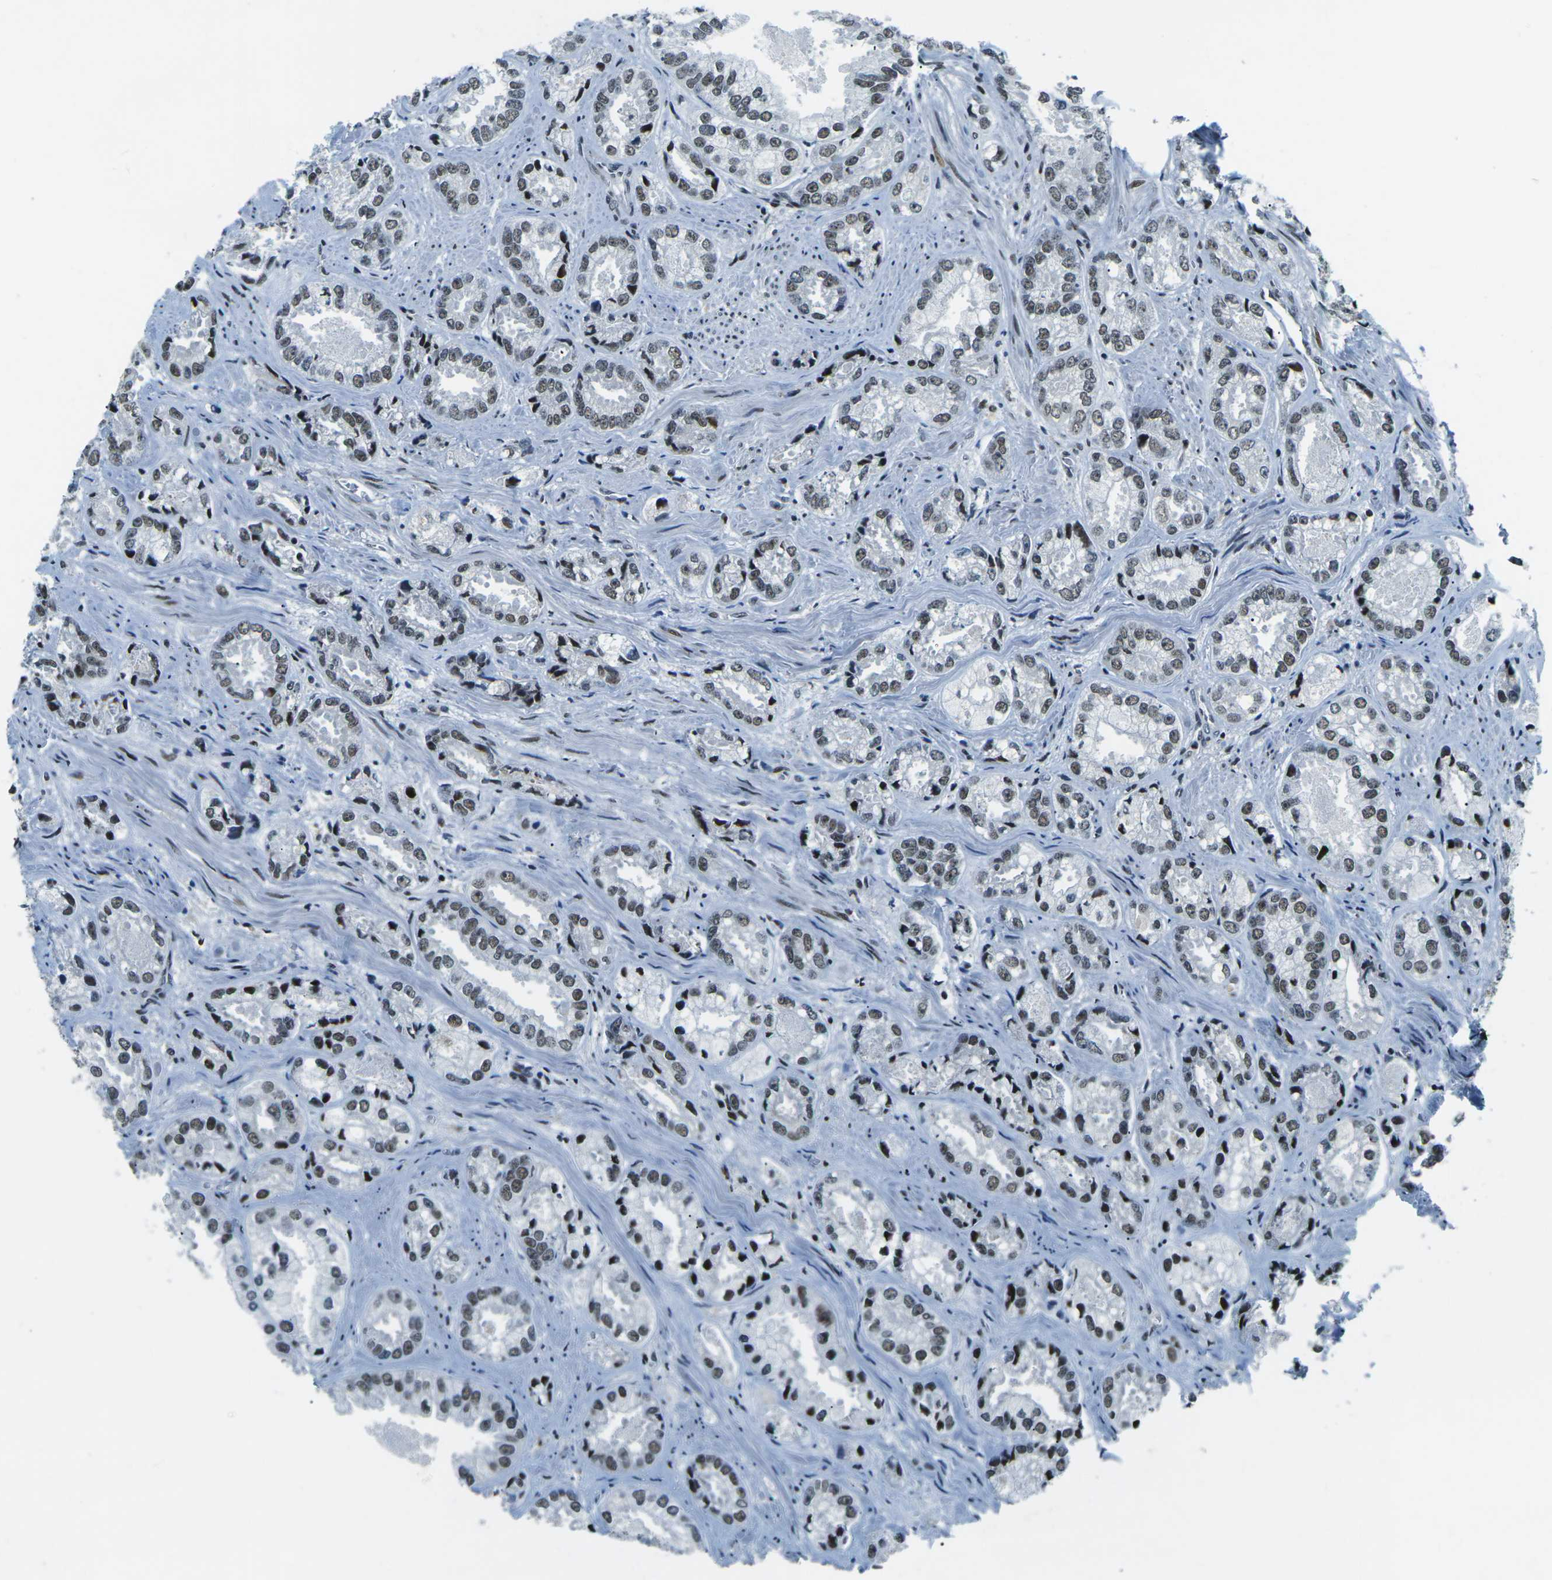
{"staining": {"intensity": "weak", "quantity": ">75%", "location": "nuclear"}, "tissue": "prostate cancer", "cell_type": "Tumor cells", "image_type": "cancer", "snomed": [{"axis": "morphology", "description": "Adenocarcinoma, High grade"}, {"axis": "topography", "description": "Prostate"}], "caption": "Human prostate cancer (high-grade adenocarcinoma) stained with a protein marker reveals weak staining in tumor cells.", "gene": "RBL2", "patient": {"sex": "male", "age": 61}}